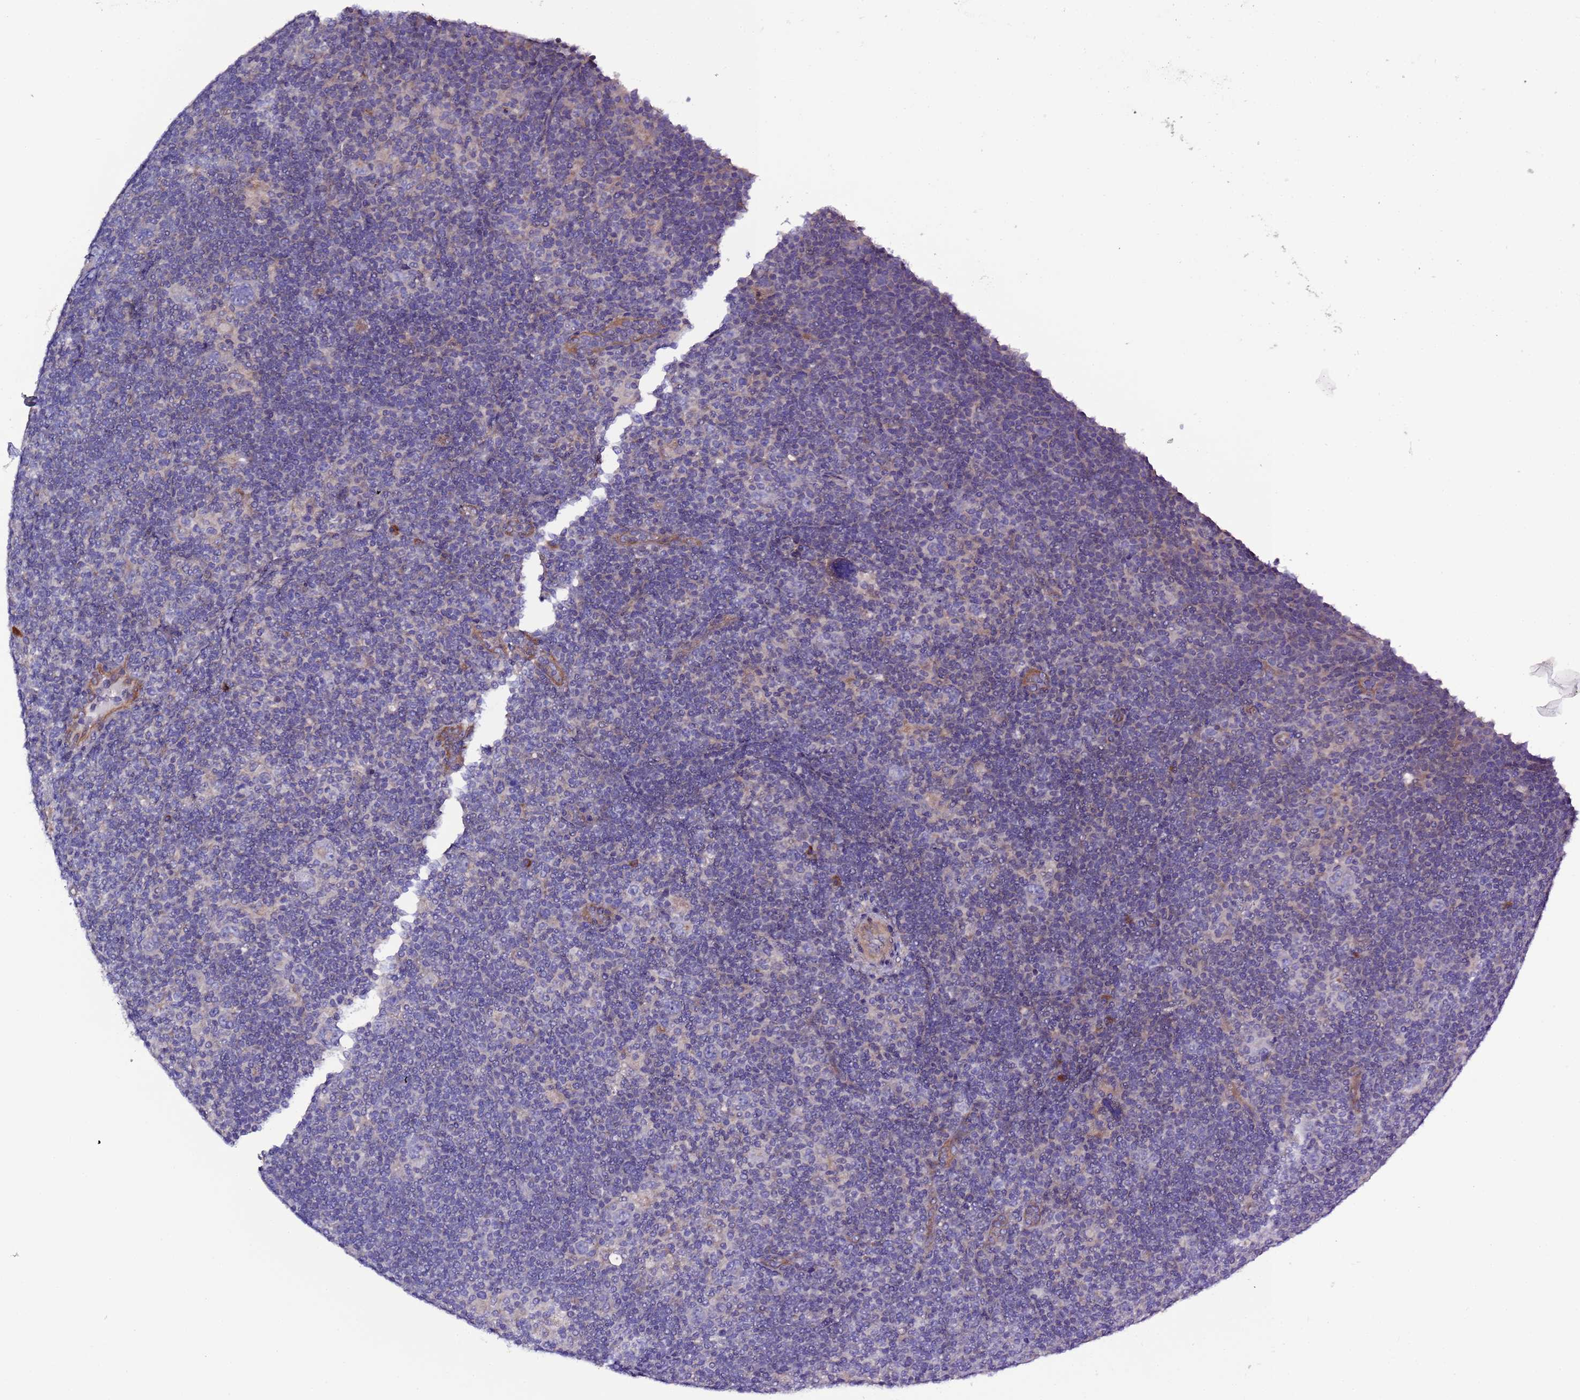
{"staining": {"intensity": "negative", "quantity": "none", "location": "none"}, "tissue": "lymphoma", "cell_type": "Tumor cells", "image_type": "cancer", "snomed": [{"axis": "morphology", "description": "Hodgkin's disease, NOS"}, {"axis": "topography", "description": "Lymph node"}], "caption": "The IHC histopathology image has no significant positivity in tumor cells of lymphoma tissue.", "gene": "SPCS1", "patient": {"sex": "female", "age": 57}}